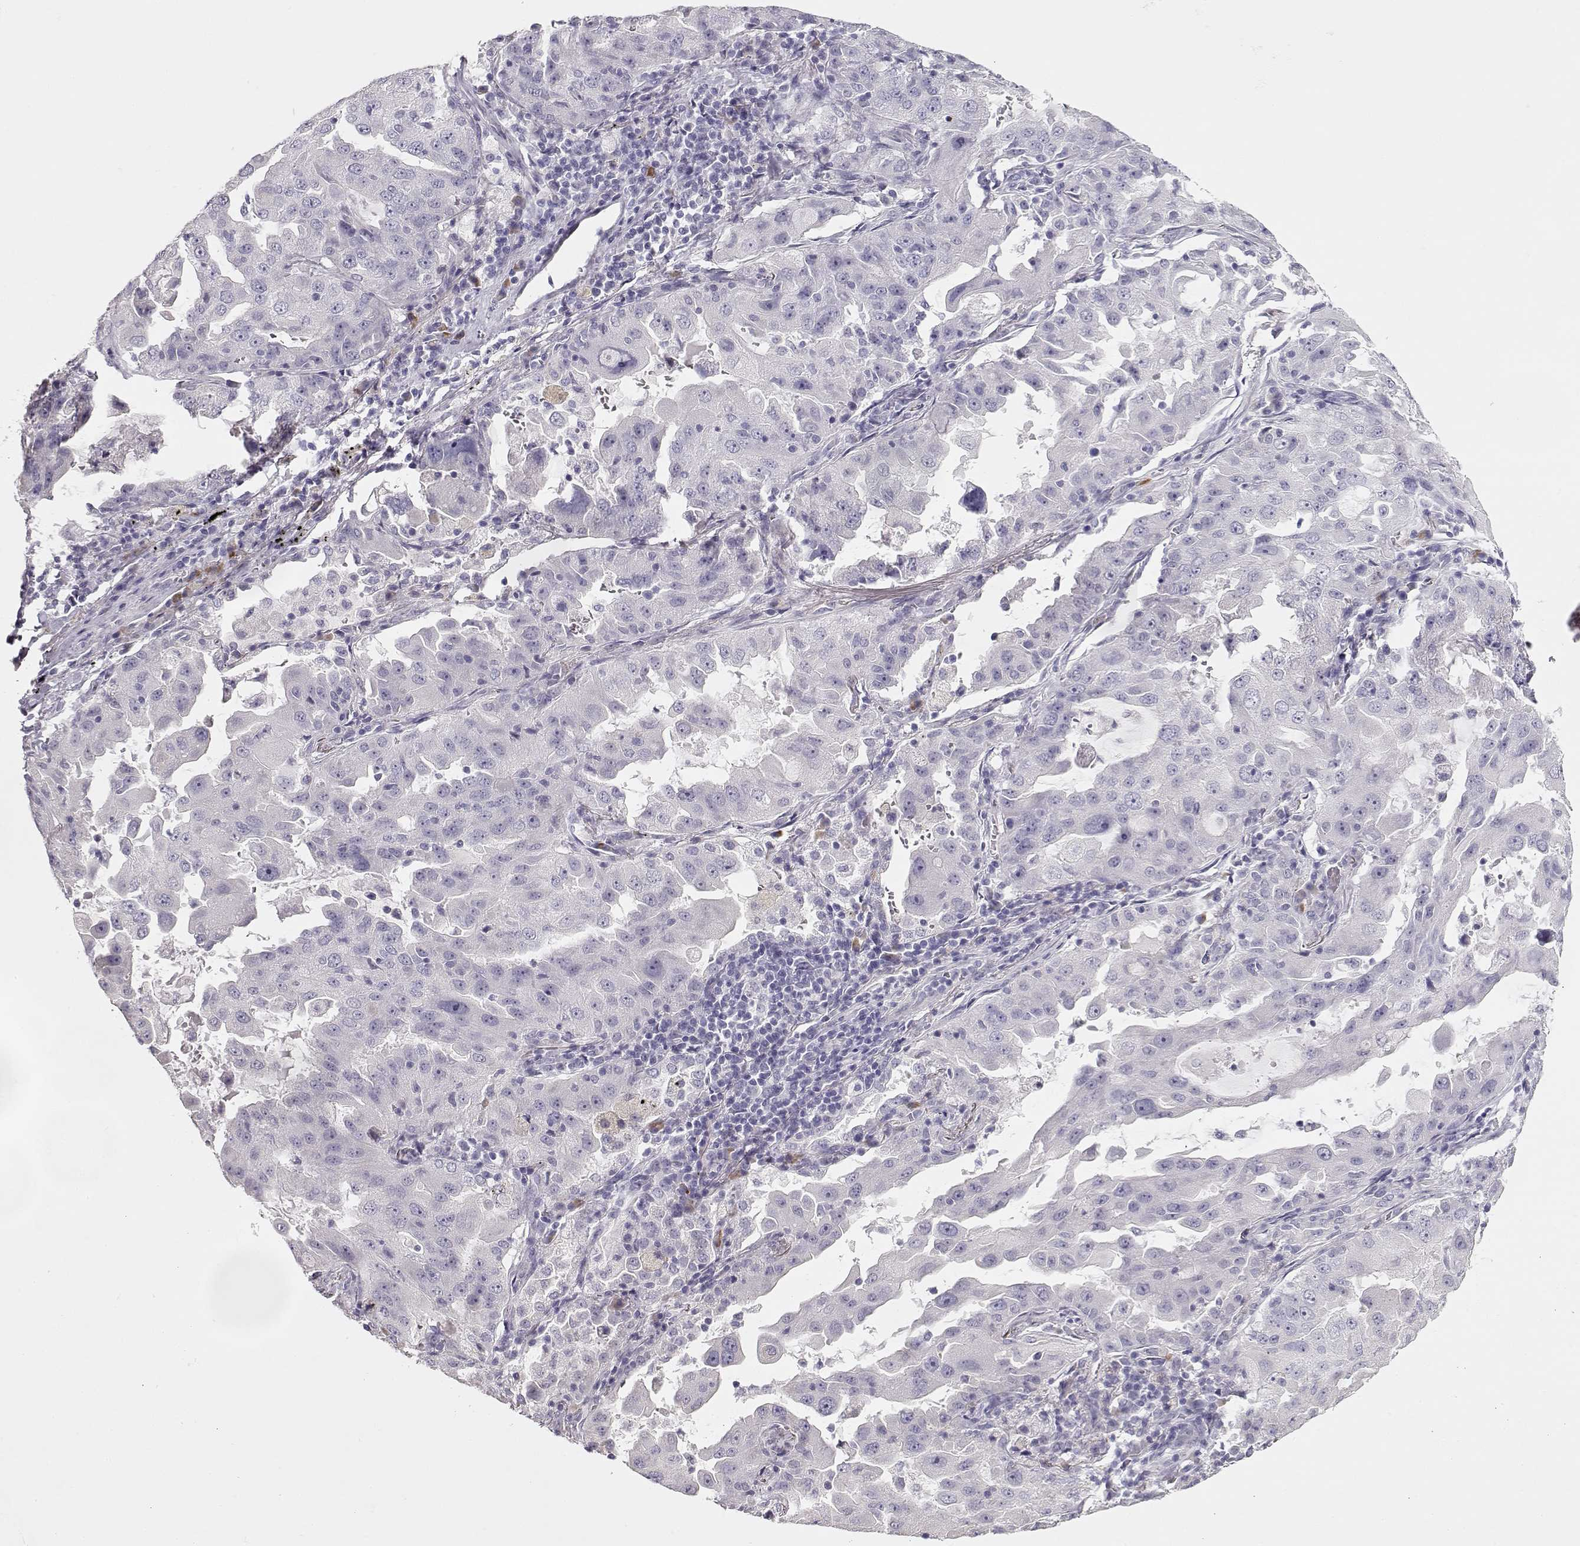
{"staining": {"intensity": "negative", "quantity": "none", "location": "none"}, "tissue": "lung cancer", "cell_type": "Tumor cells", "image_type": "cancer", "snomed": [{"axis": "morphology", "description": "Adenocarcinoma, NOS"}, {"axis": "topography", "description": "Lung"}], "caption": "Human adenocarcinoma (lung) stained for a protein using immunohistochemistry (IHC) exhibits no positivity in tumor cells.", "gene": "GLIPR1L2", "patient": {"sex": "female", "age": 61}}